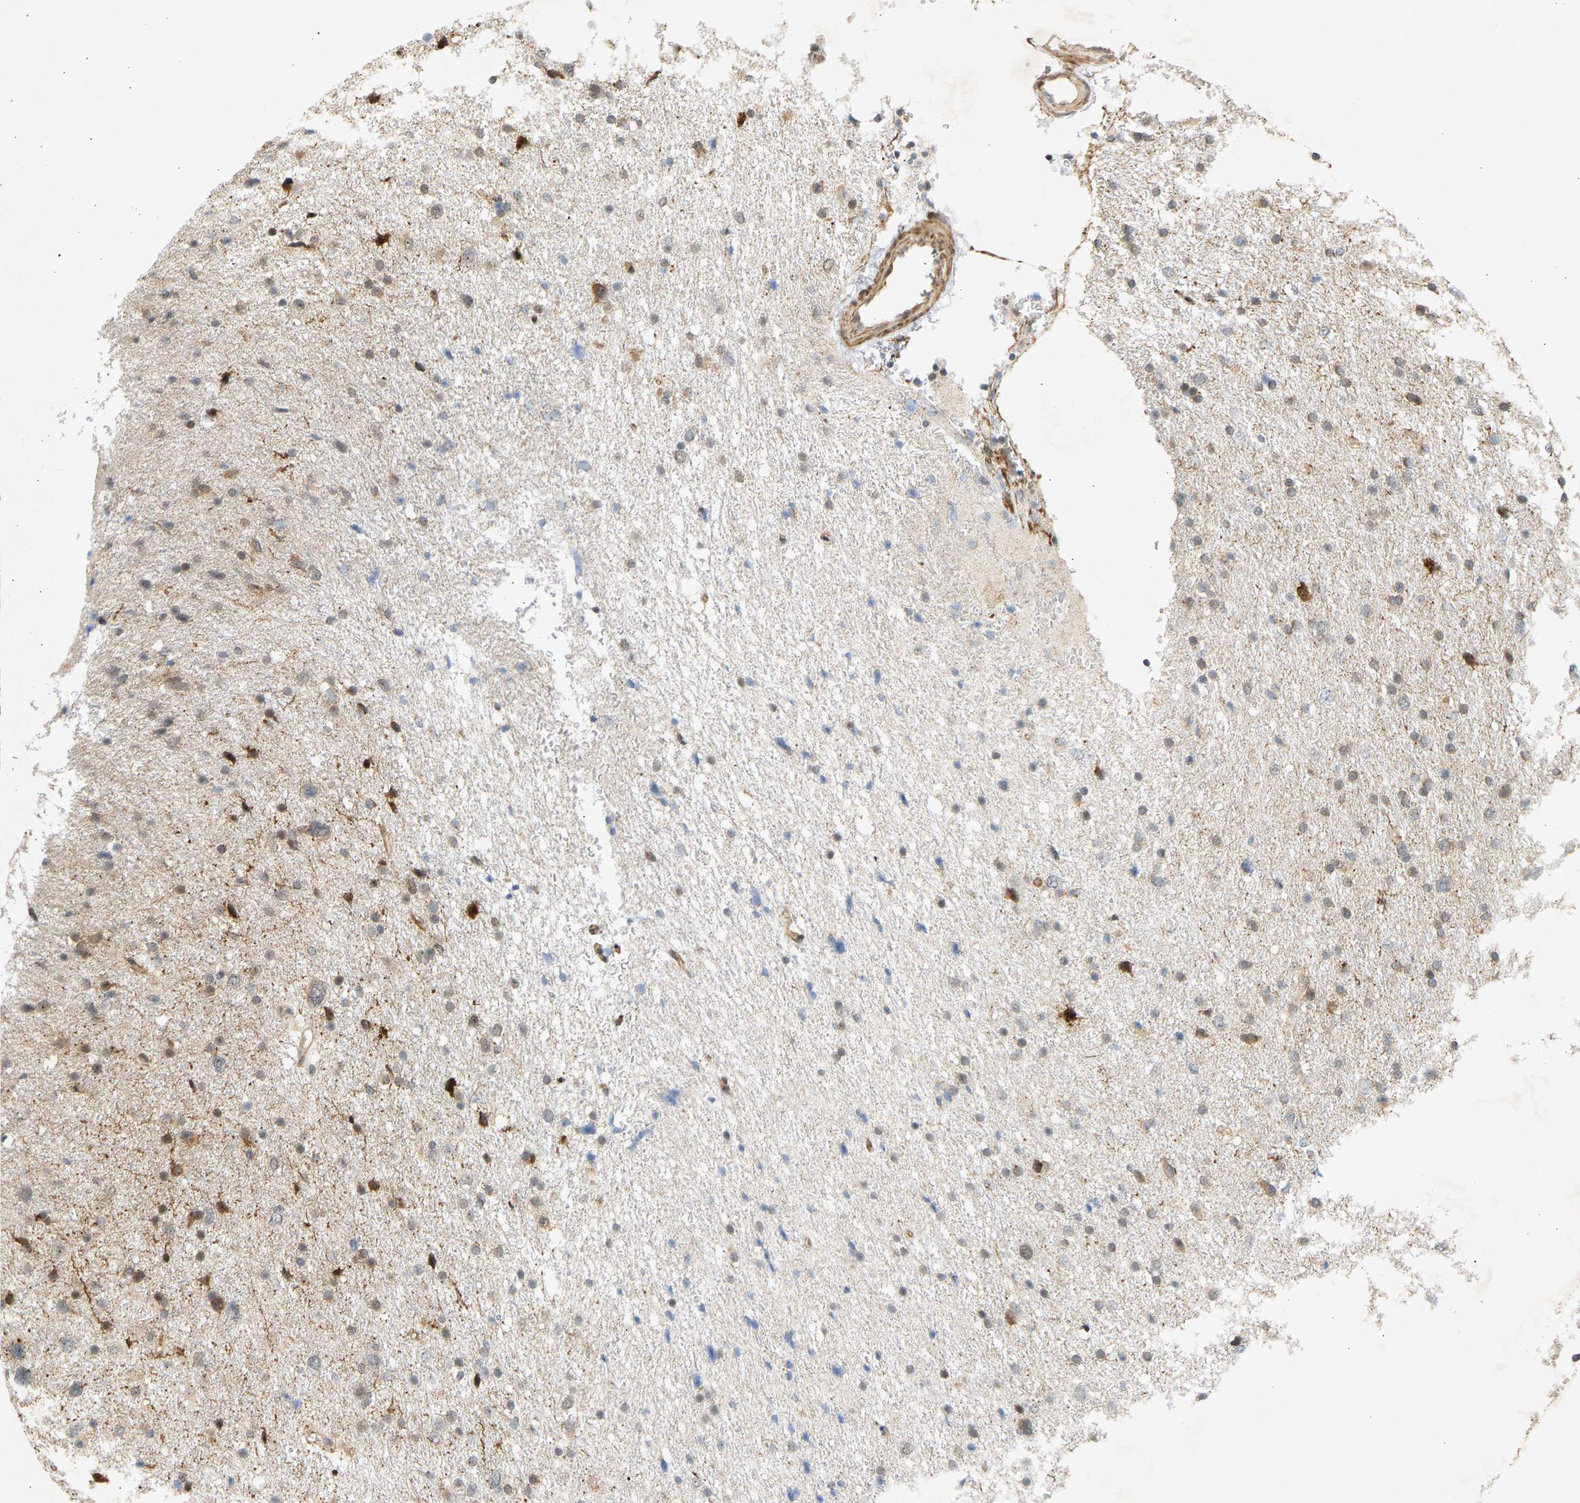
{"staining": {"intensity": "moderate", "quantity": "25%-75%", "location": "cytoplasmic/membranous,nuclear"}, "tissue": "glioma", "cell_type": "Tumor cells", "image_type": "cancer", "snomed": [{"axis": "morphology", "description": "Glioma, malignant, Low grade"}, {"axis": "topography", "description": "Brain"}], "caption": "An IHC micrograph of neoplastic tissue is shown. Protein staining in brown shows moderate cytoplasmic/membranous and nuclear positivity in glioma within tumor cells.", "gene": "BAG1", "patient": {"sex": "female", "age": 37}}